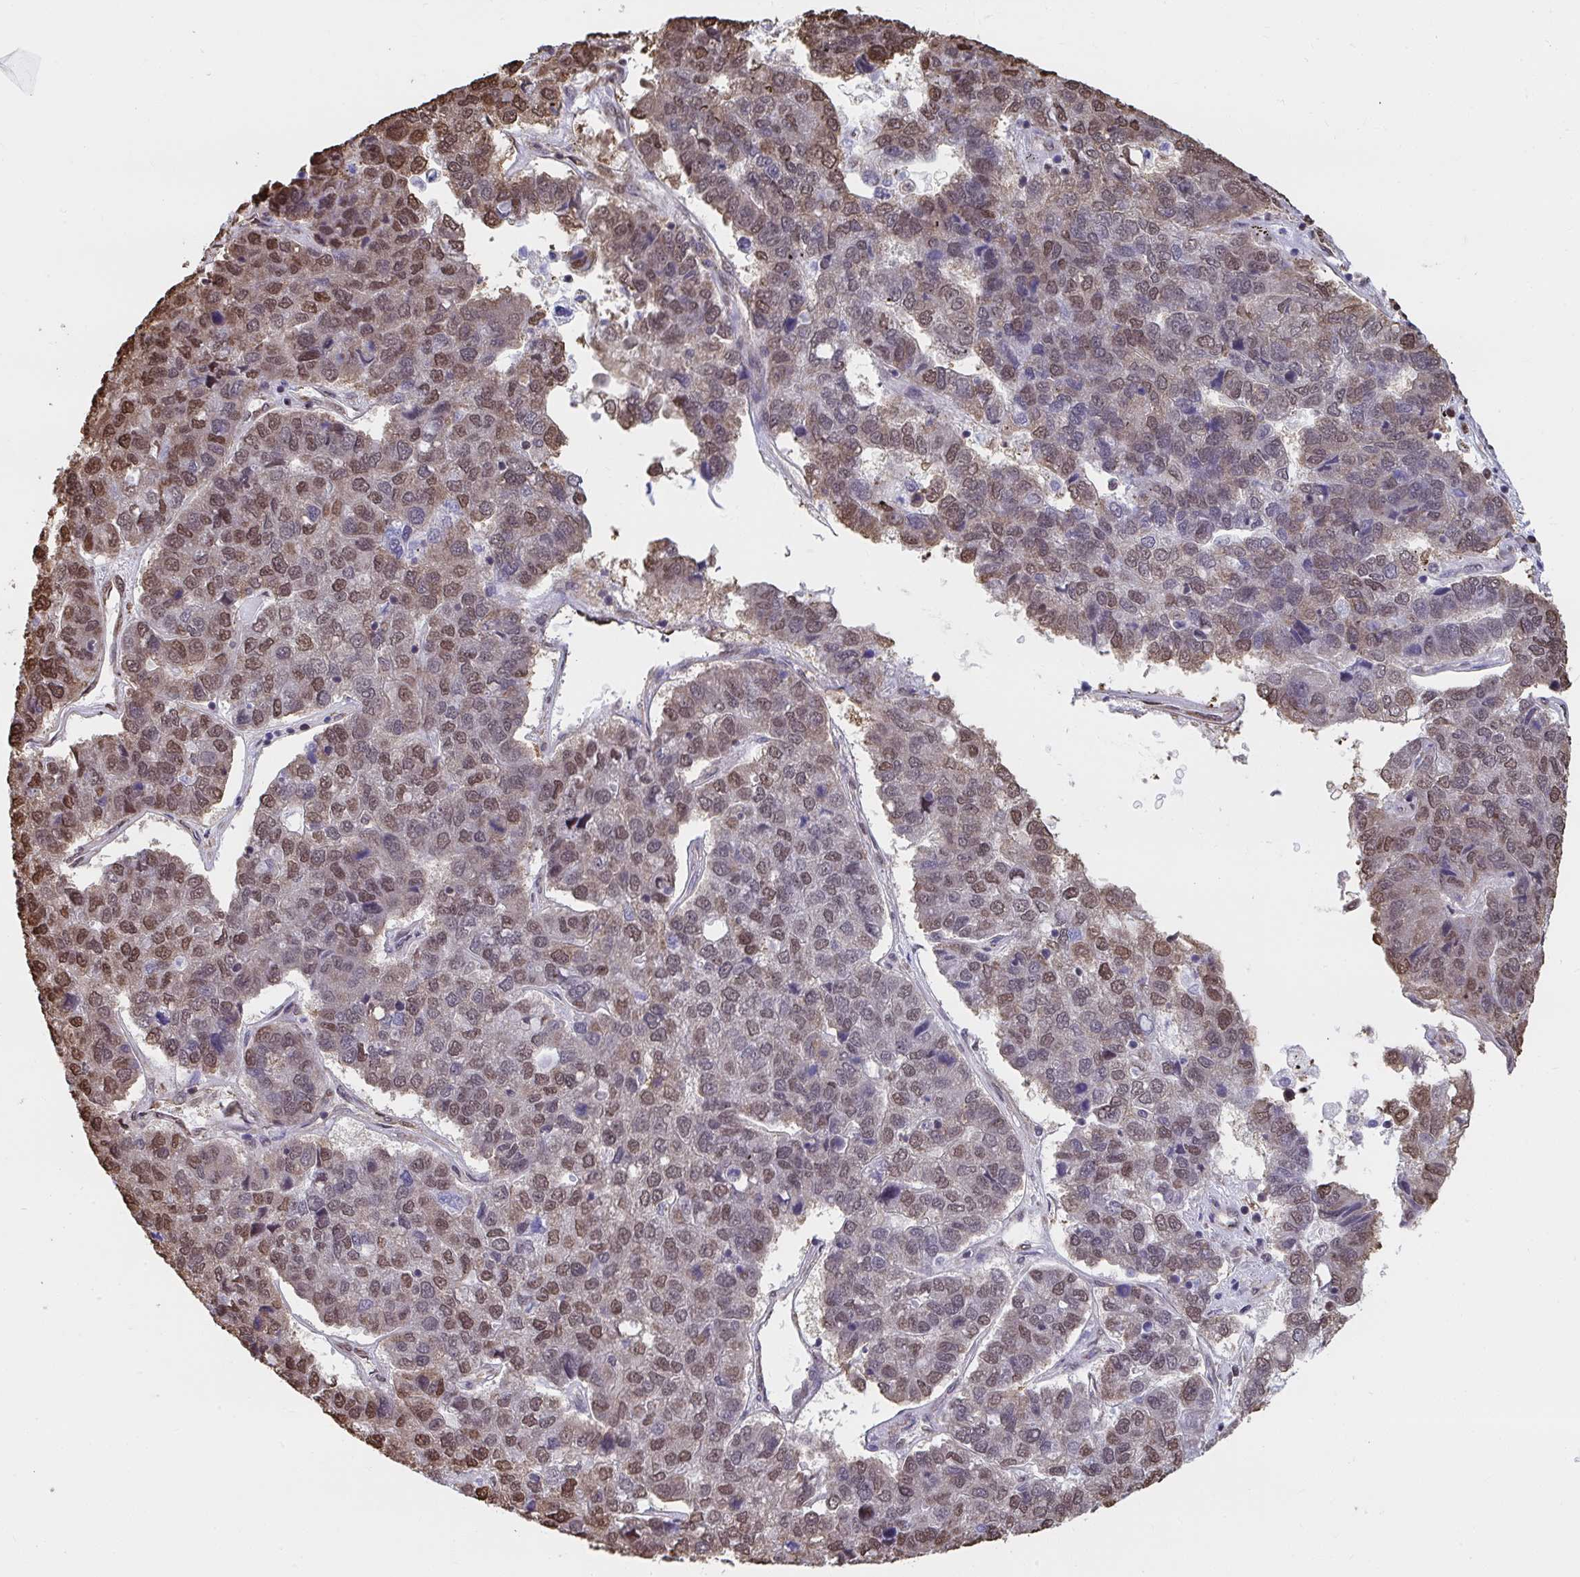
{"staining": {"intensity": "moderate", "quantity": ">75%", "location": "nuclear"}, "tissue": "pancreatic cancer", "cell_type": "Tumor cells", "image_type": "cancer", "snomed": [{"axis": "morphology", "description": "Adenocarcinoma, NOS"}, {"axis": "topography", "description": "Pancreas"}], "caption": "DAB (3,3'-diaminobenzidine) immunohistochemical staining of adenocarcinoma (pancreatic) demonstrates moderate nuclear protein staining in about >75% of tumor cells. The staining is performed using DAB brown chromogen to label protein expression. The nuclei are counter-stained blue using hematoxylin.", "gene": "SYNCRIP", "patient": {"sex": "female", "age": 61}}